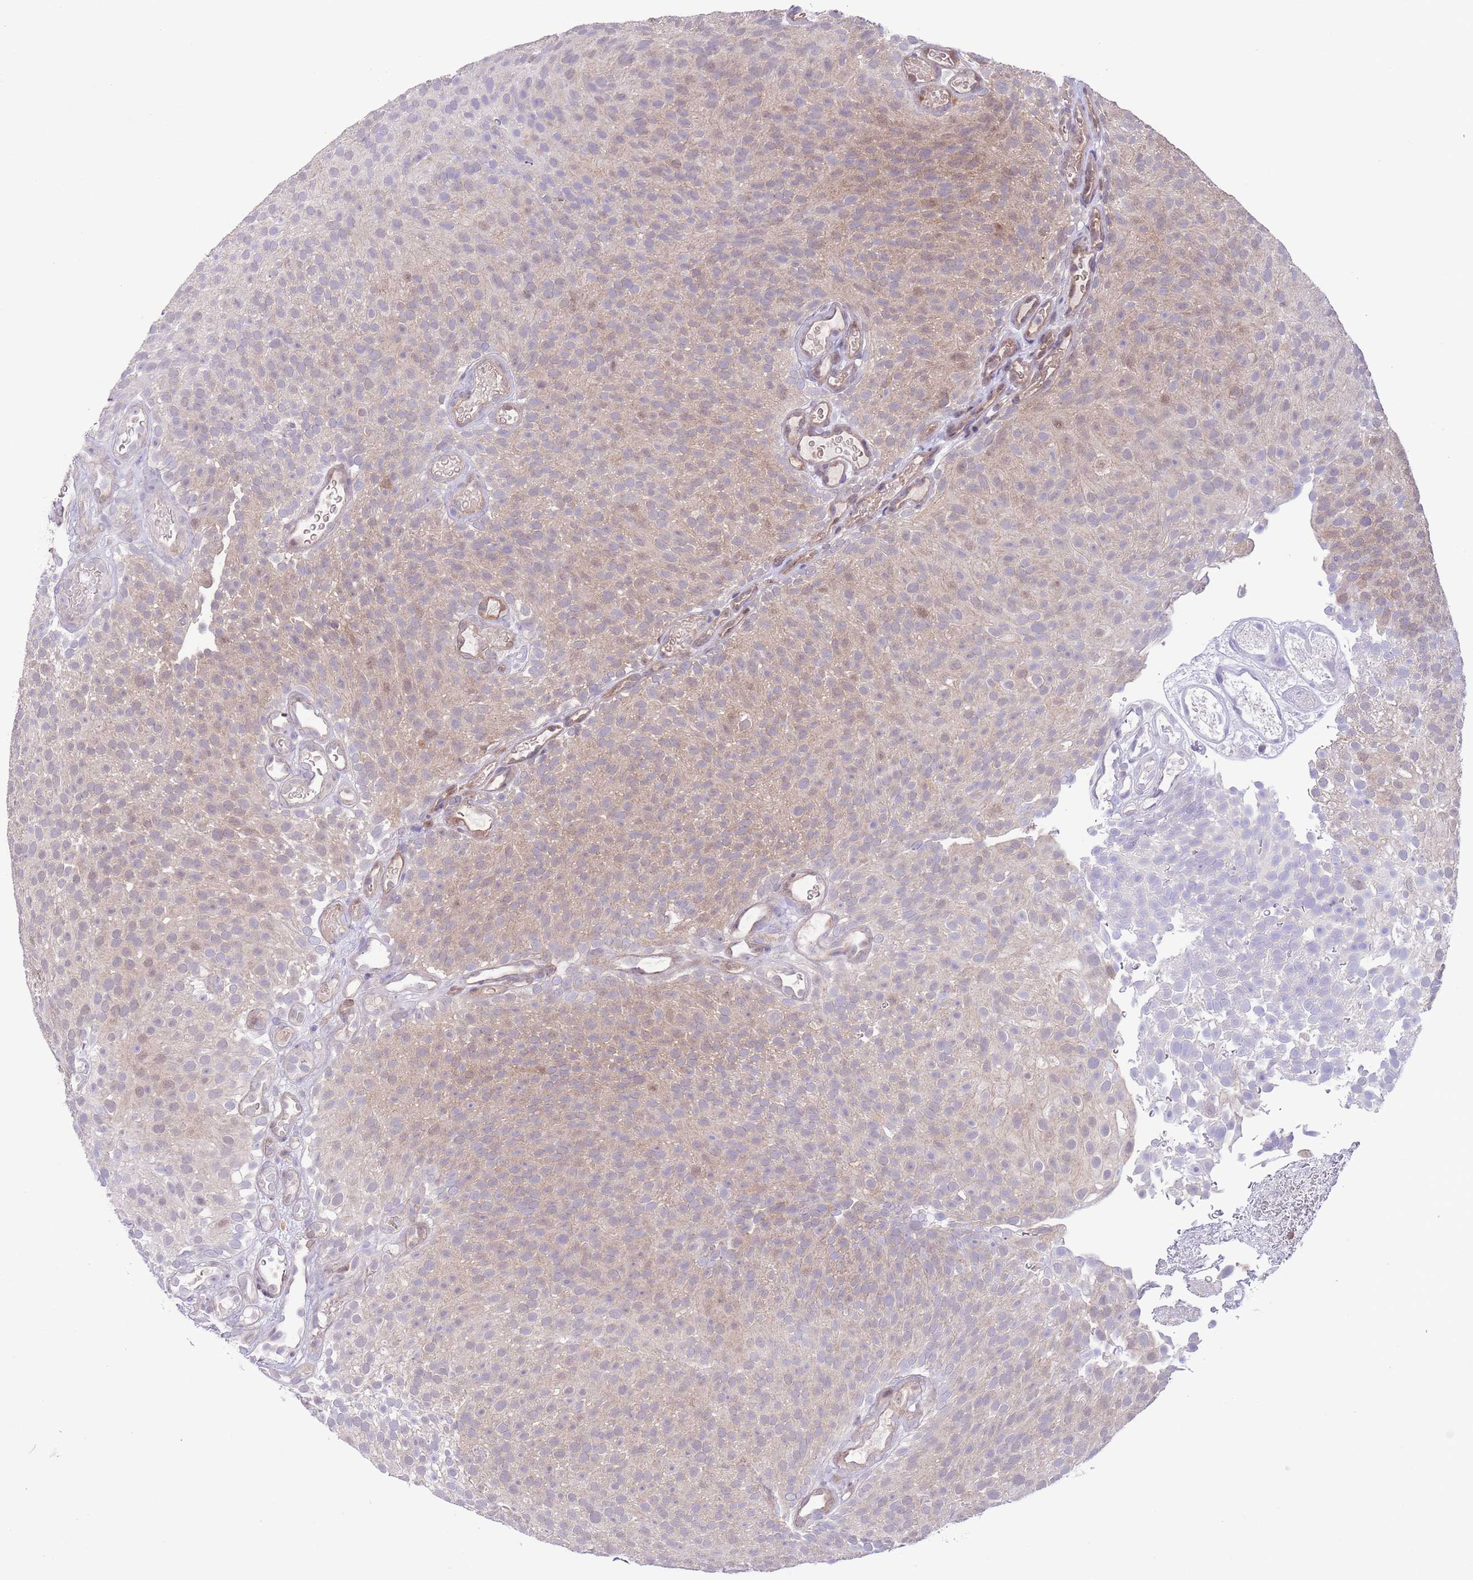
{"staining": {"intensity": "weak", "quantity": "25%-75%", "location": "cytoplasmic/membranous"}, "tissue": "urothelial cancer", "cell_type": "Tumor cells", "image_type": "cancer", "snomed": [{"axis": "morphology", "description": "Urothelial carcinoma, Low grade"}, {"axis": "topography", "description": "Urinary bladder"}], "caption": "IHC photomicrograph of urothelial carcinoma (low-grade) stained for a protein (brown), which shows low levels of weak cytoplasmic/membranous expression in approximately 25%-75% of tumor cells.", "gene": "HDHD2", "patient": {"sex": "male", "age": 78}}